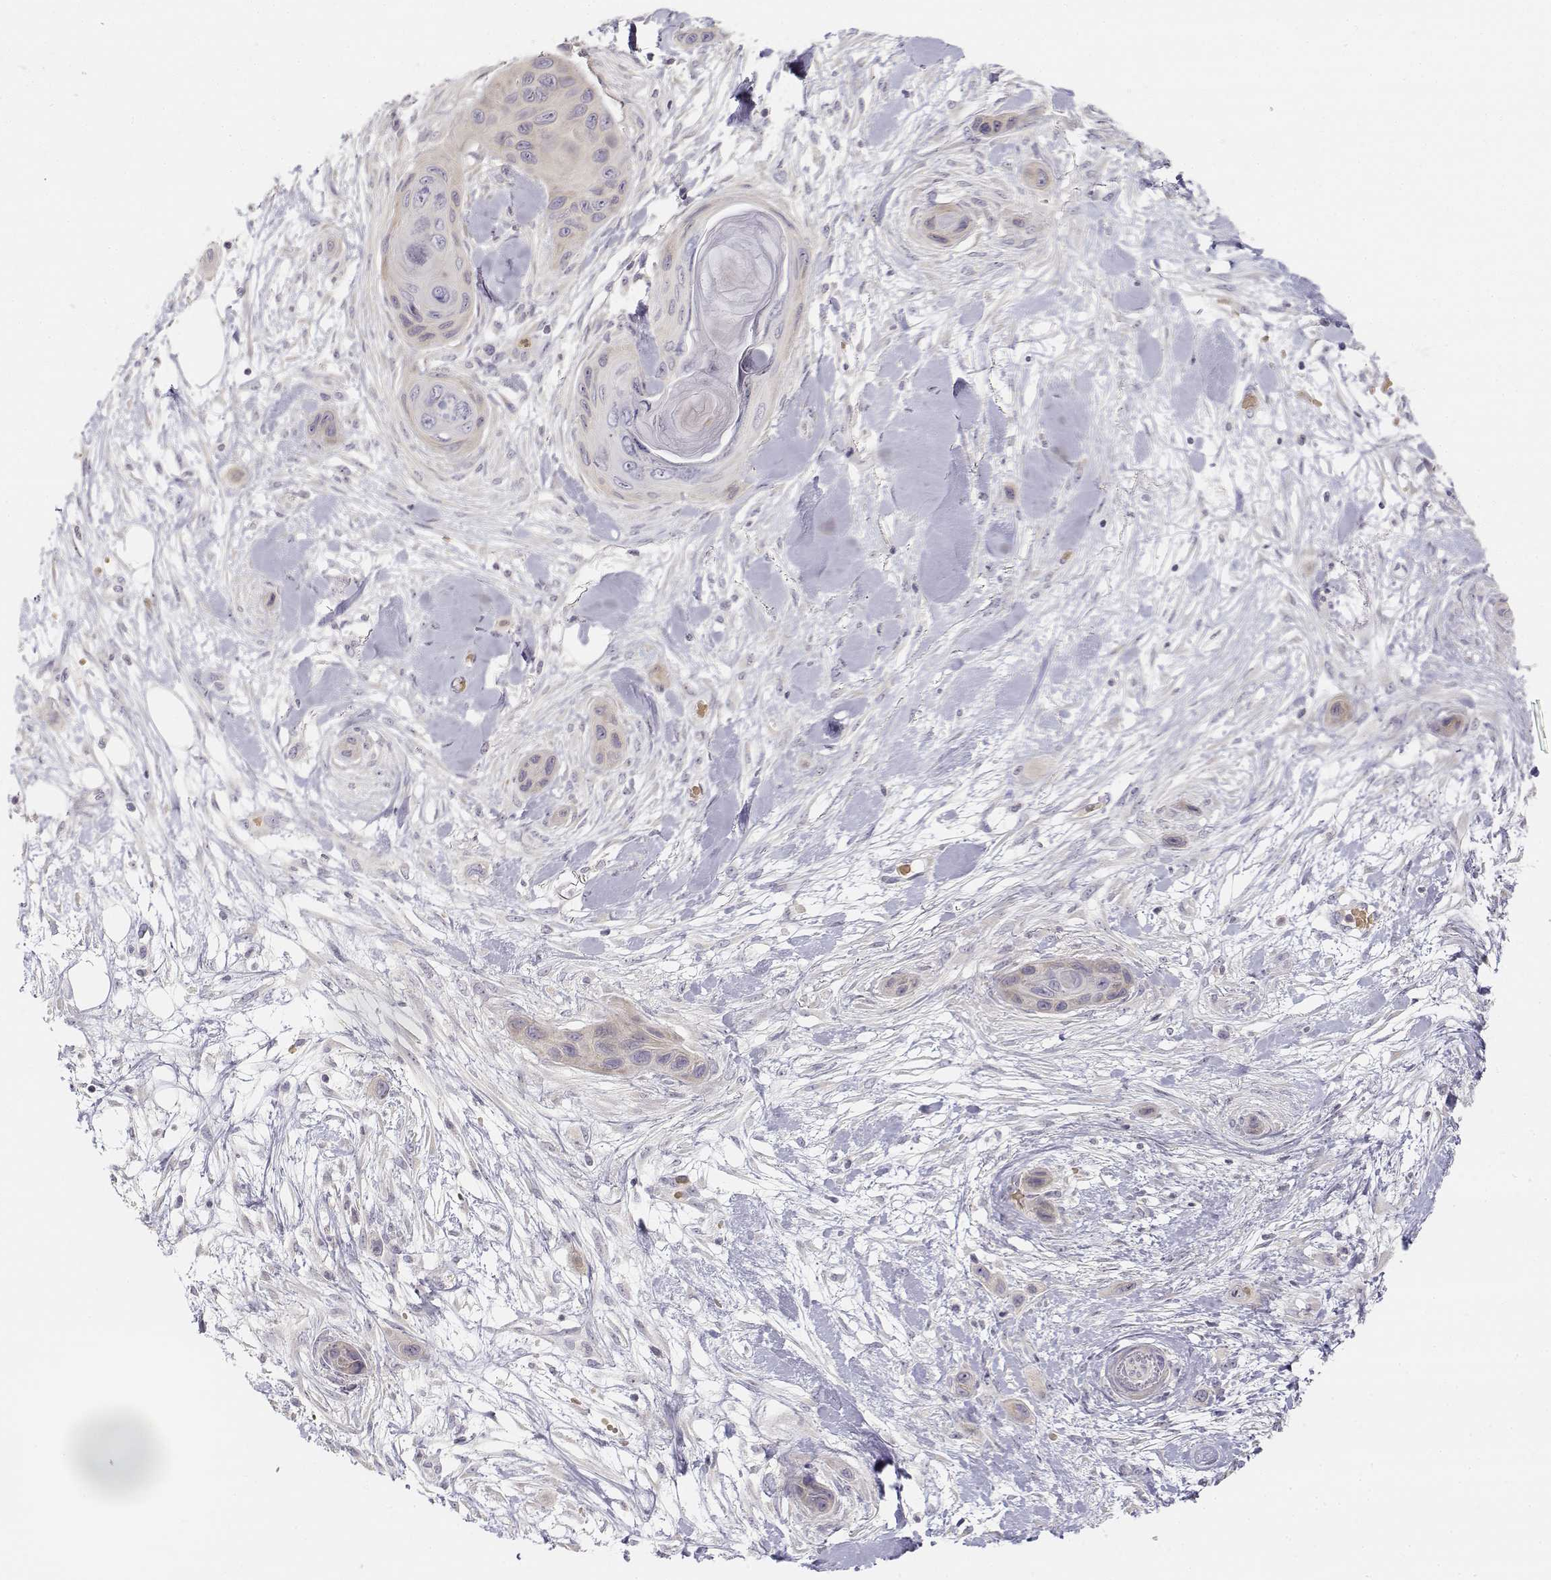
{"staining": {"intensity": "weak", "quantity": "<25%", "location": "cytoplasmic/membranous"}, "tissue": "skin cancer", "cell_type": "Tumor cells", "image_type": "cancer", "snomed": [{"axis": "morphology", "description": "Squamous cell carcinoma, NOS"}, {"axis": "topography", "description": "Skin"}], "caption": "Tumor cells show no significant expression in skin cancer.", "gene": "GLIPR1L2", "patient": {"sex": "male", "age": 82}}